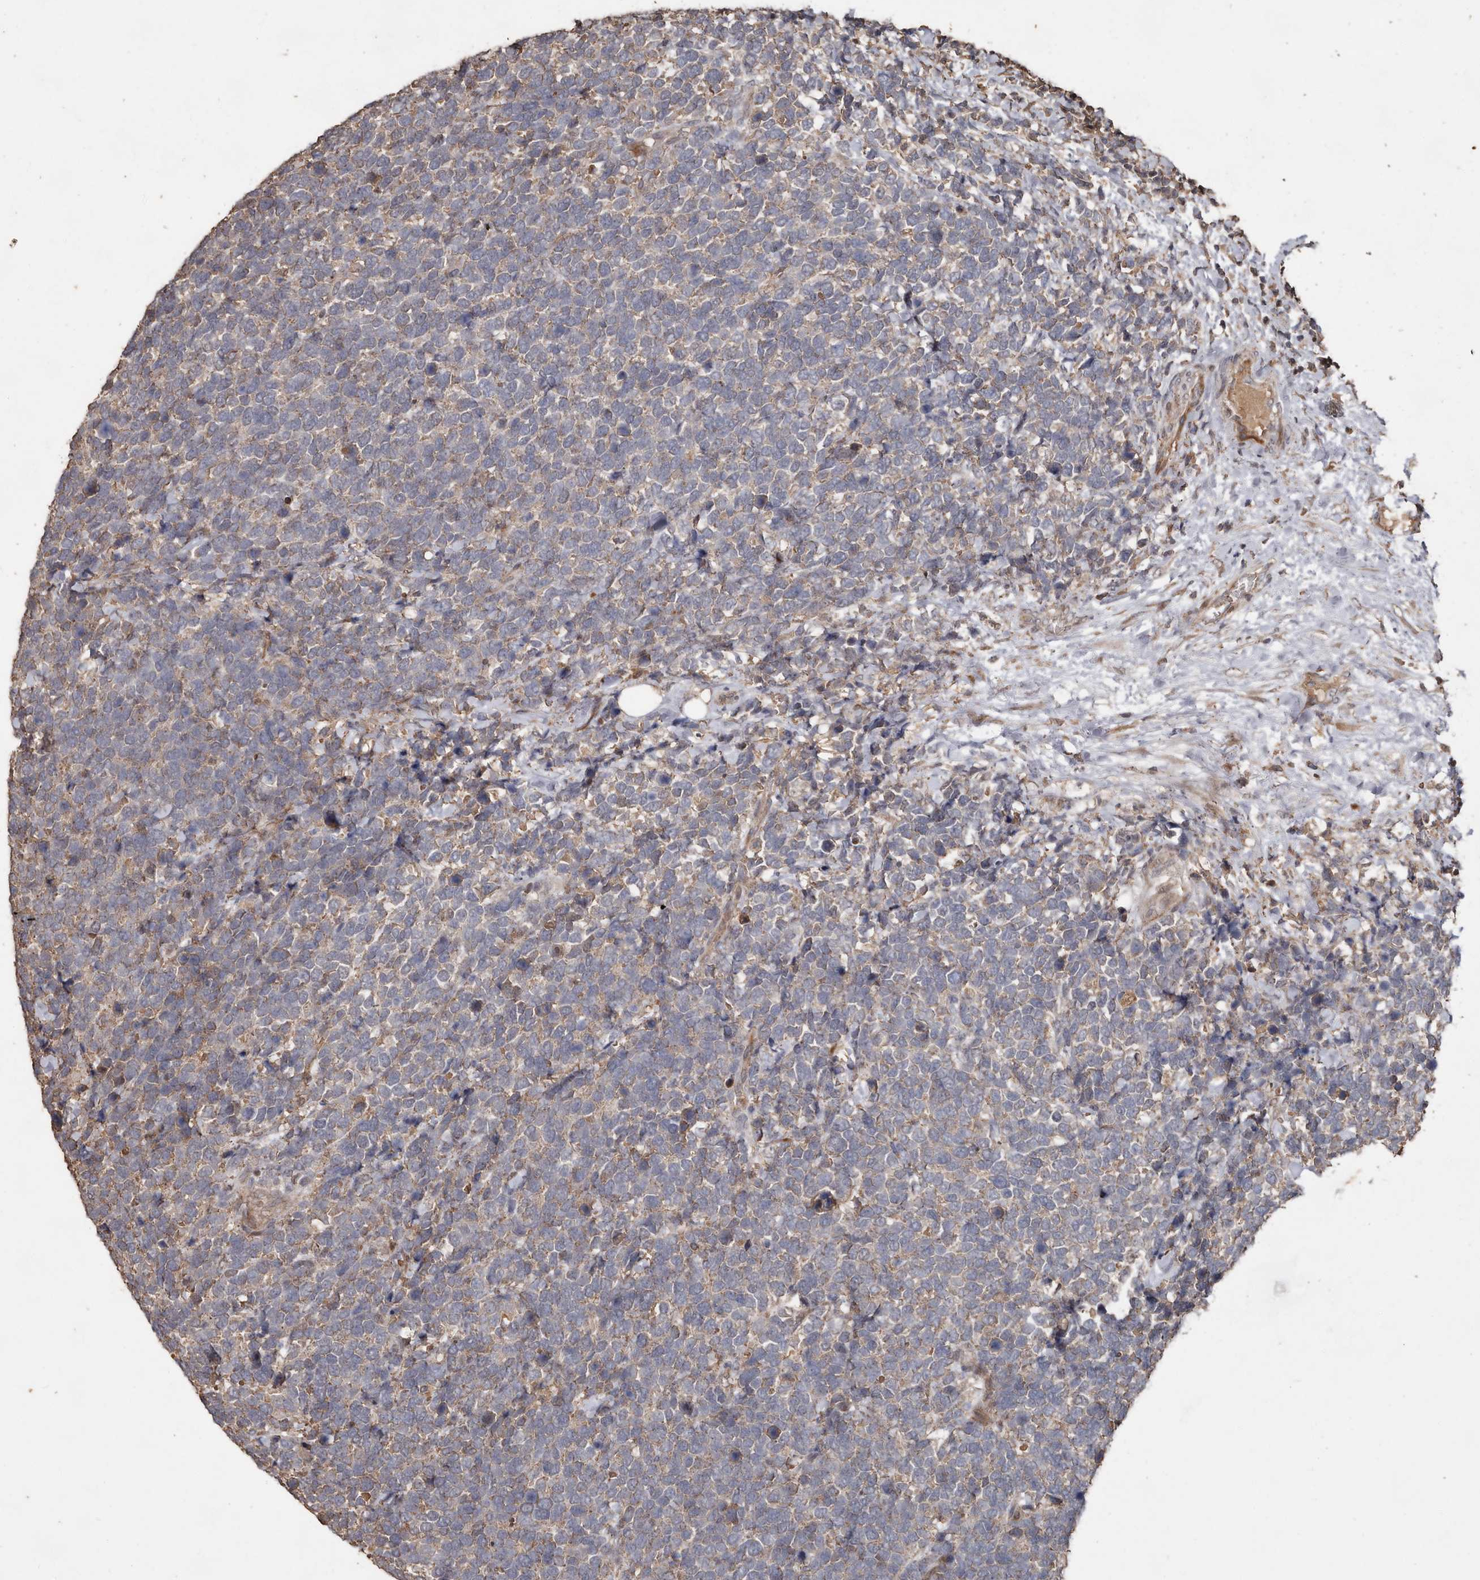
{"staining": {"intensity": "weak", "quantity": "<25%", "location": "cytoplasmic/membranous"}, "tissue": "urothelial cancer", "cell_type": "Tumor cells", "image_type": "cancer", "snomed": [{"axis": "morphology", "description": "Urothelial carcinoma, High grade"}, {"axis": "topography", "description": "Urinary bladder"}], "caption": "DAB (3,3'-diaminobenzidine) immunohistochemical staining of human urothelial cancer exhibits no significant positivity in tumor cells.", "gene": "RANBP17", "patient": {"sex": "female", "age": 82}}